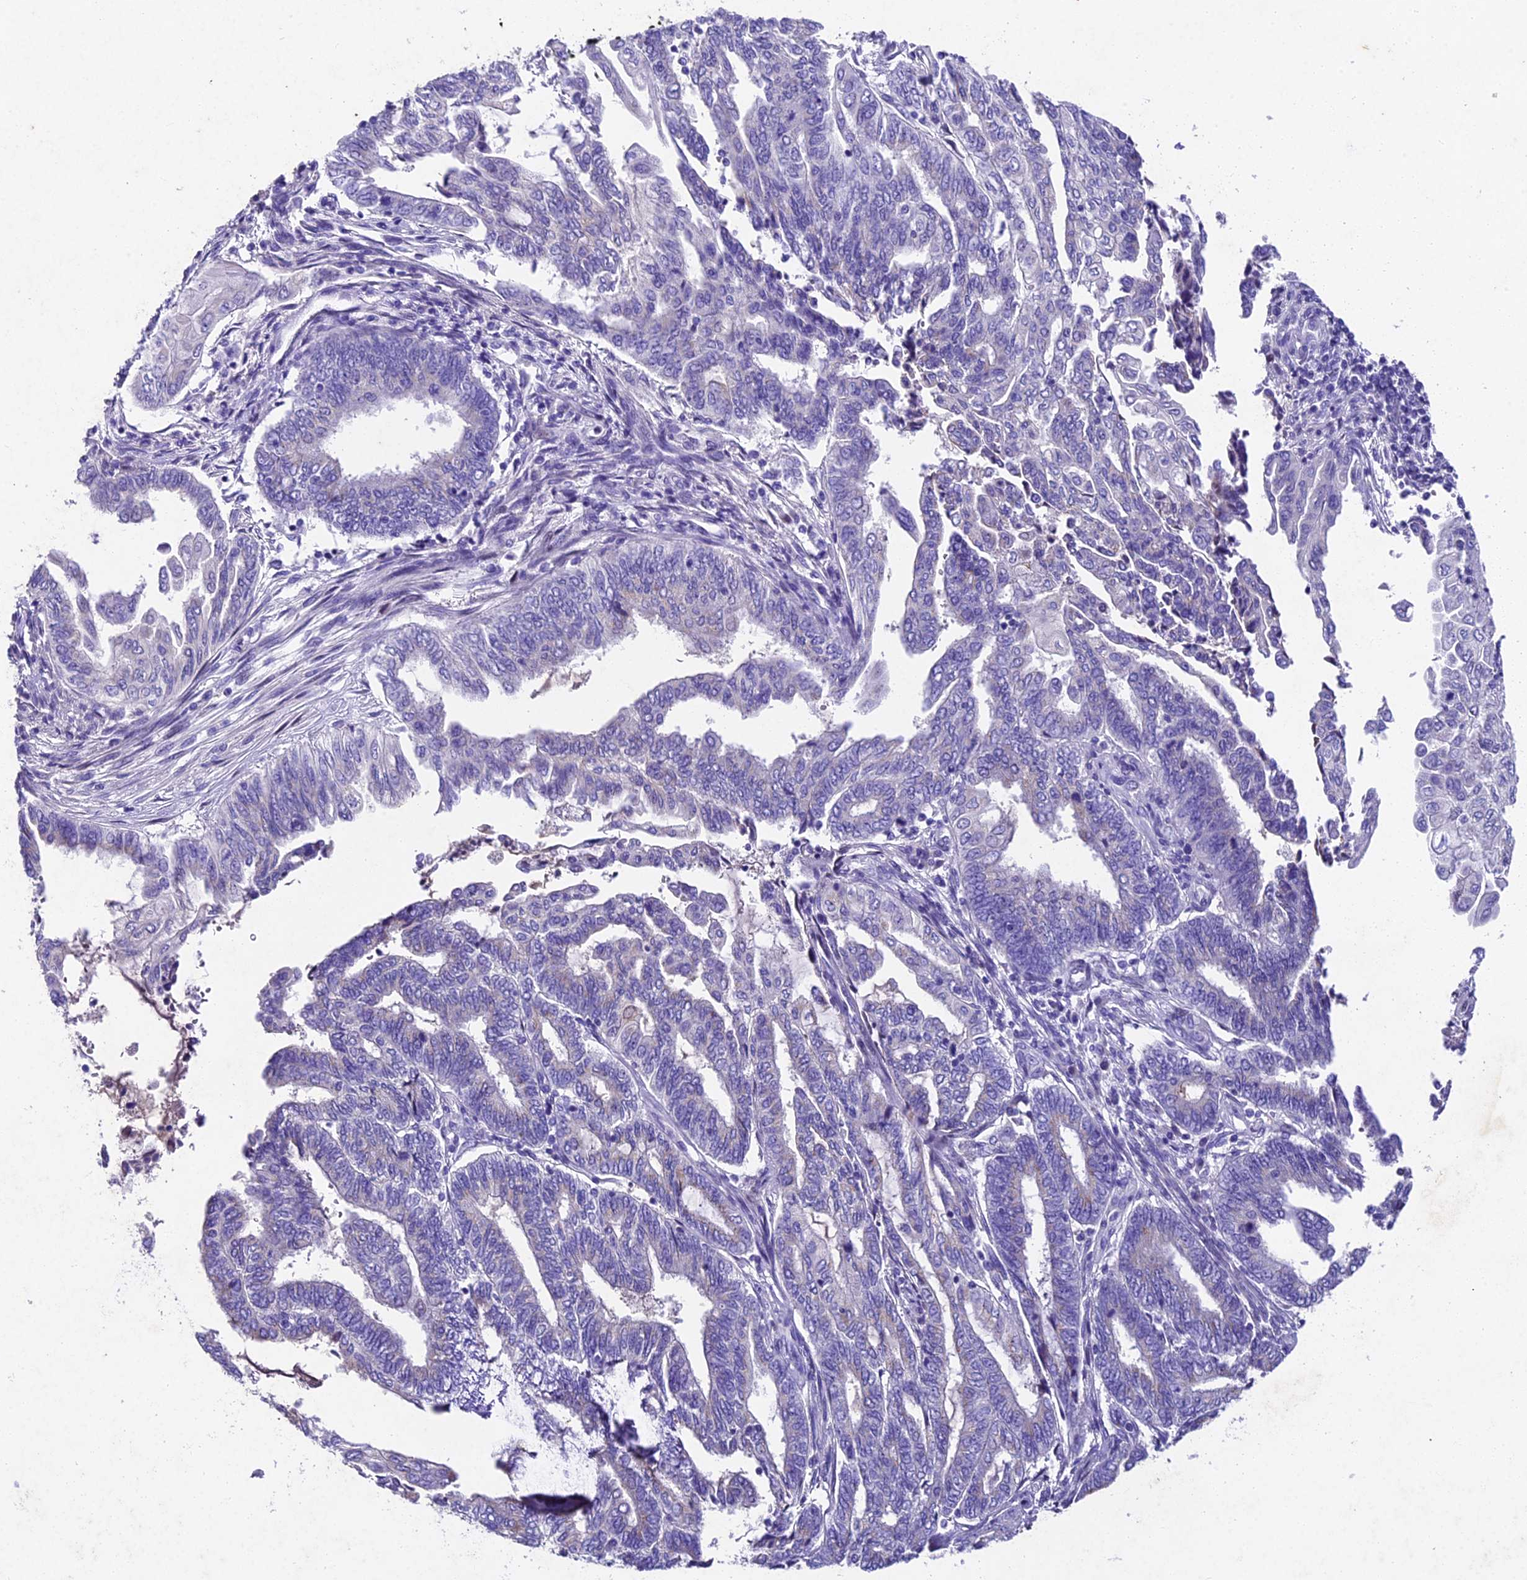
{"staining": {"intensity": "negative", "quantity": "none", "location": "none"}, "tissue": "endometrial cancer", "cell_type": "Tumor cells", "image_type": "cancer", "snomed": [{"axis": "morphology", "description": "Adenocarcinoma, NOS"}, {"axis": "topography", "description": "Uterus"}, {"axis": "topography", "description": "Endometrium"}], "caption": "A high-resolution micrograph shows IHC staining of endometrial cancer (adenocarcinoma), which exhibits no significant positivity in tumor cells. (Stains: DAB immunohistochemistry (IHC) with hematoxylin counter stain, Microscopy: brightfield microscopy at high magnification).", "gene": "IFT140", "patient": {"sex": "female", "age": 70}}